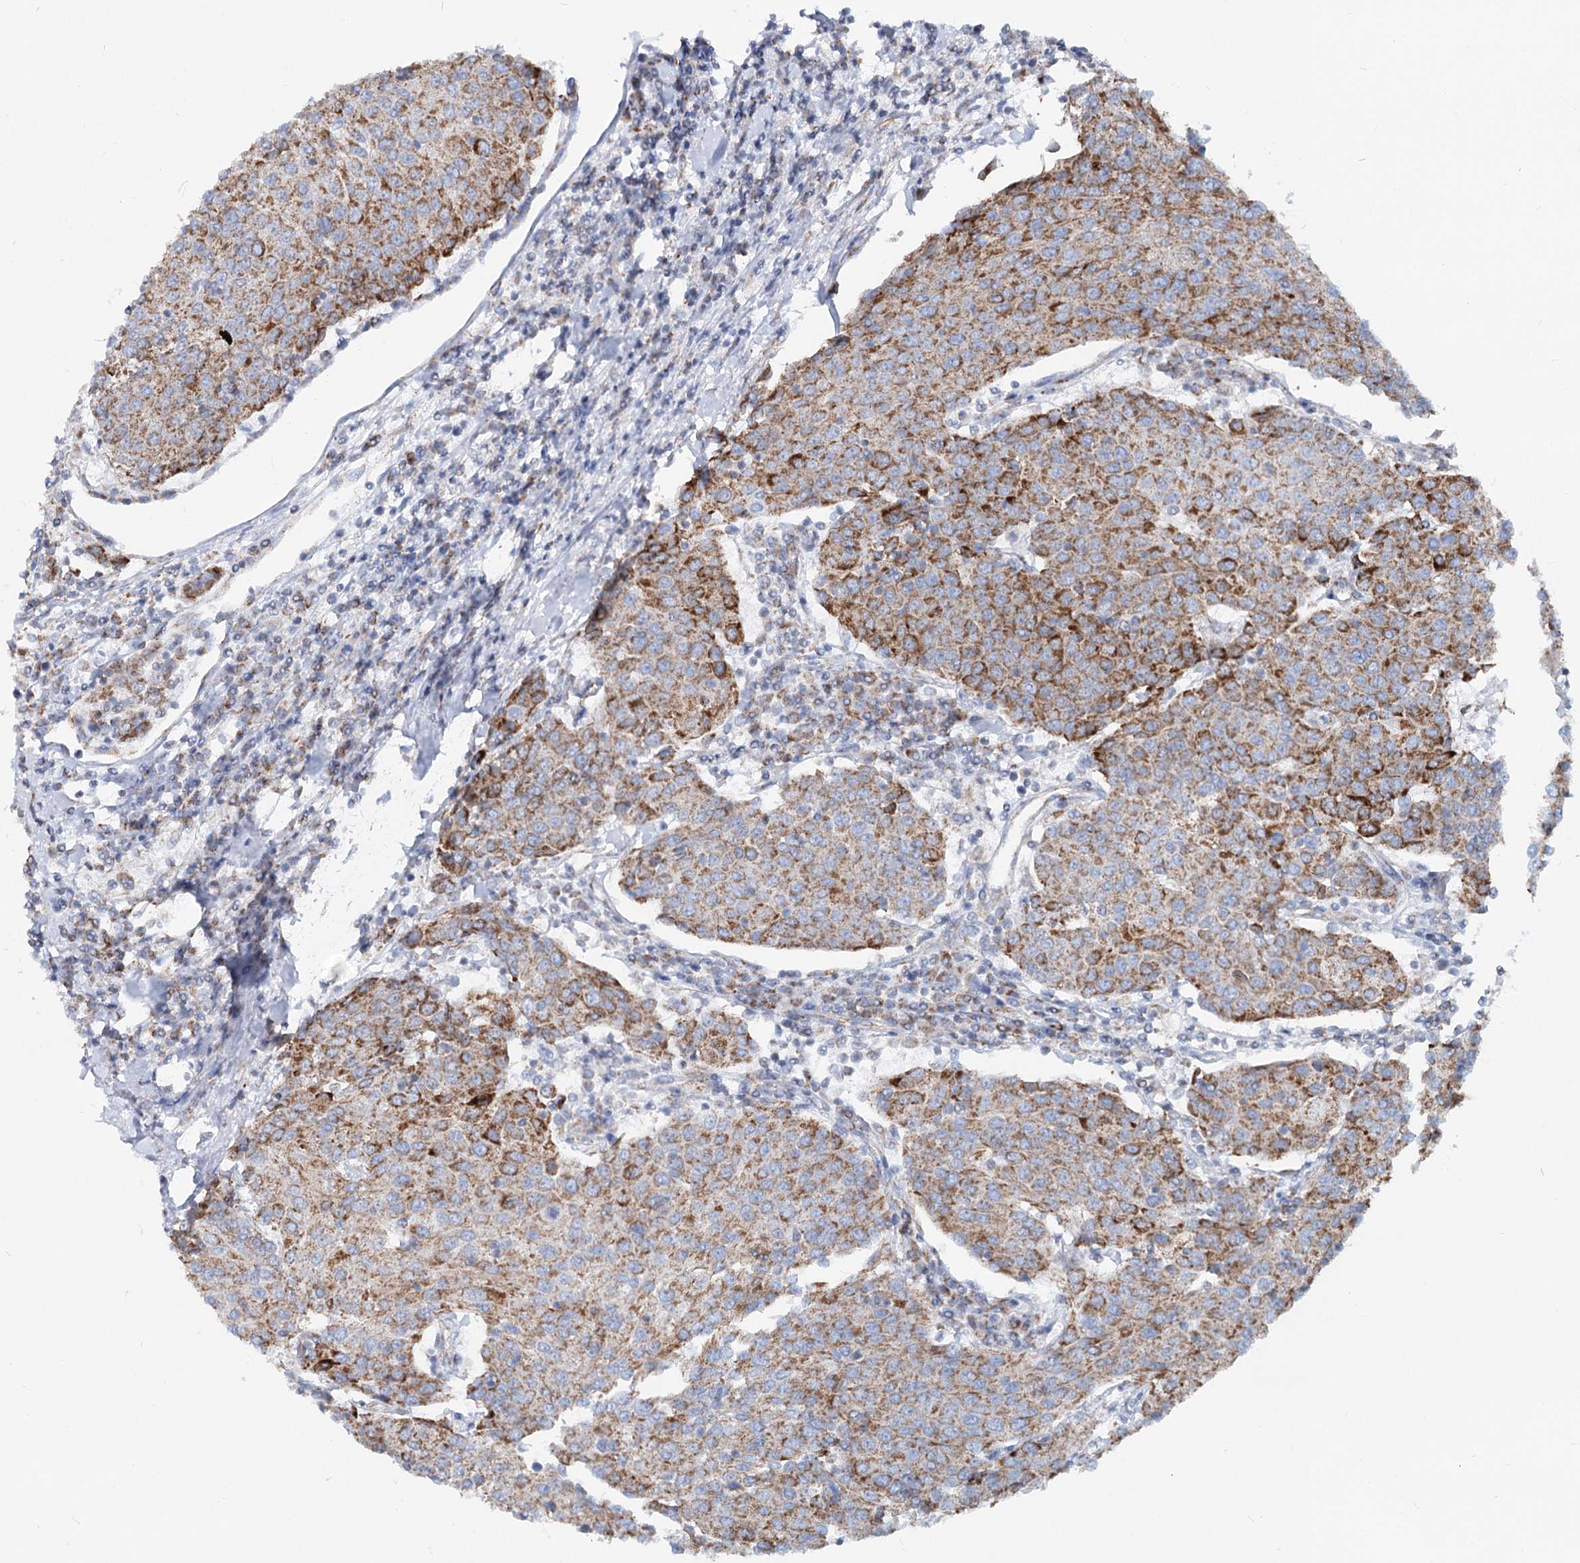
{"staining": {"intensity": "moderate", "quantity": "25%-75%", "location": "cytoplasmic/membranous"}, "tissue": "urothelial cancer", "cell_type": "Tumor cells", "image_type": "cancer", "snomed": [{"axis": "morphology", "description": "Urothelial carcinoma, High grade"}, {"axis": "topography", "description": "Urinary bladder"}], "caption": "Immunohistochemistry (DAB) staining of human high-grade urothelial carcinoma reveals moderate cytoplasmic/membranous protein staining in about 25%-75% of tumor cells.", "gene": "MCCC2", "patient": {"sex": "female", "age": 85}}